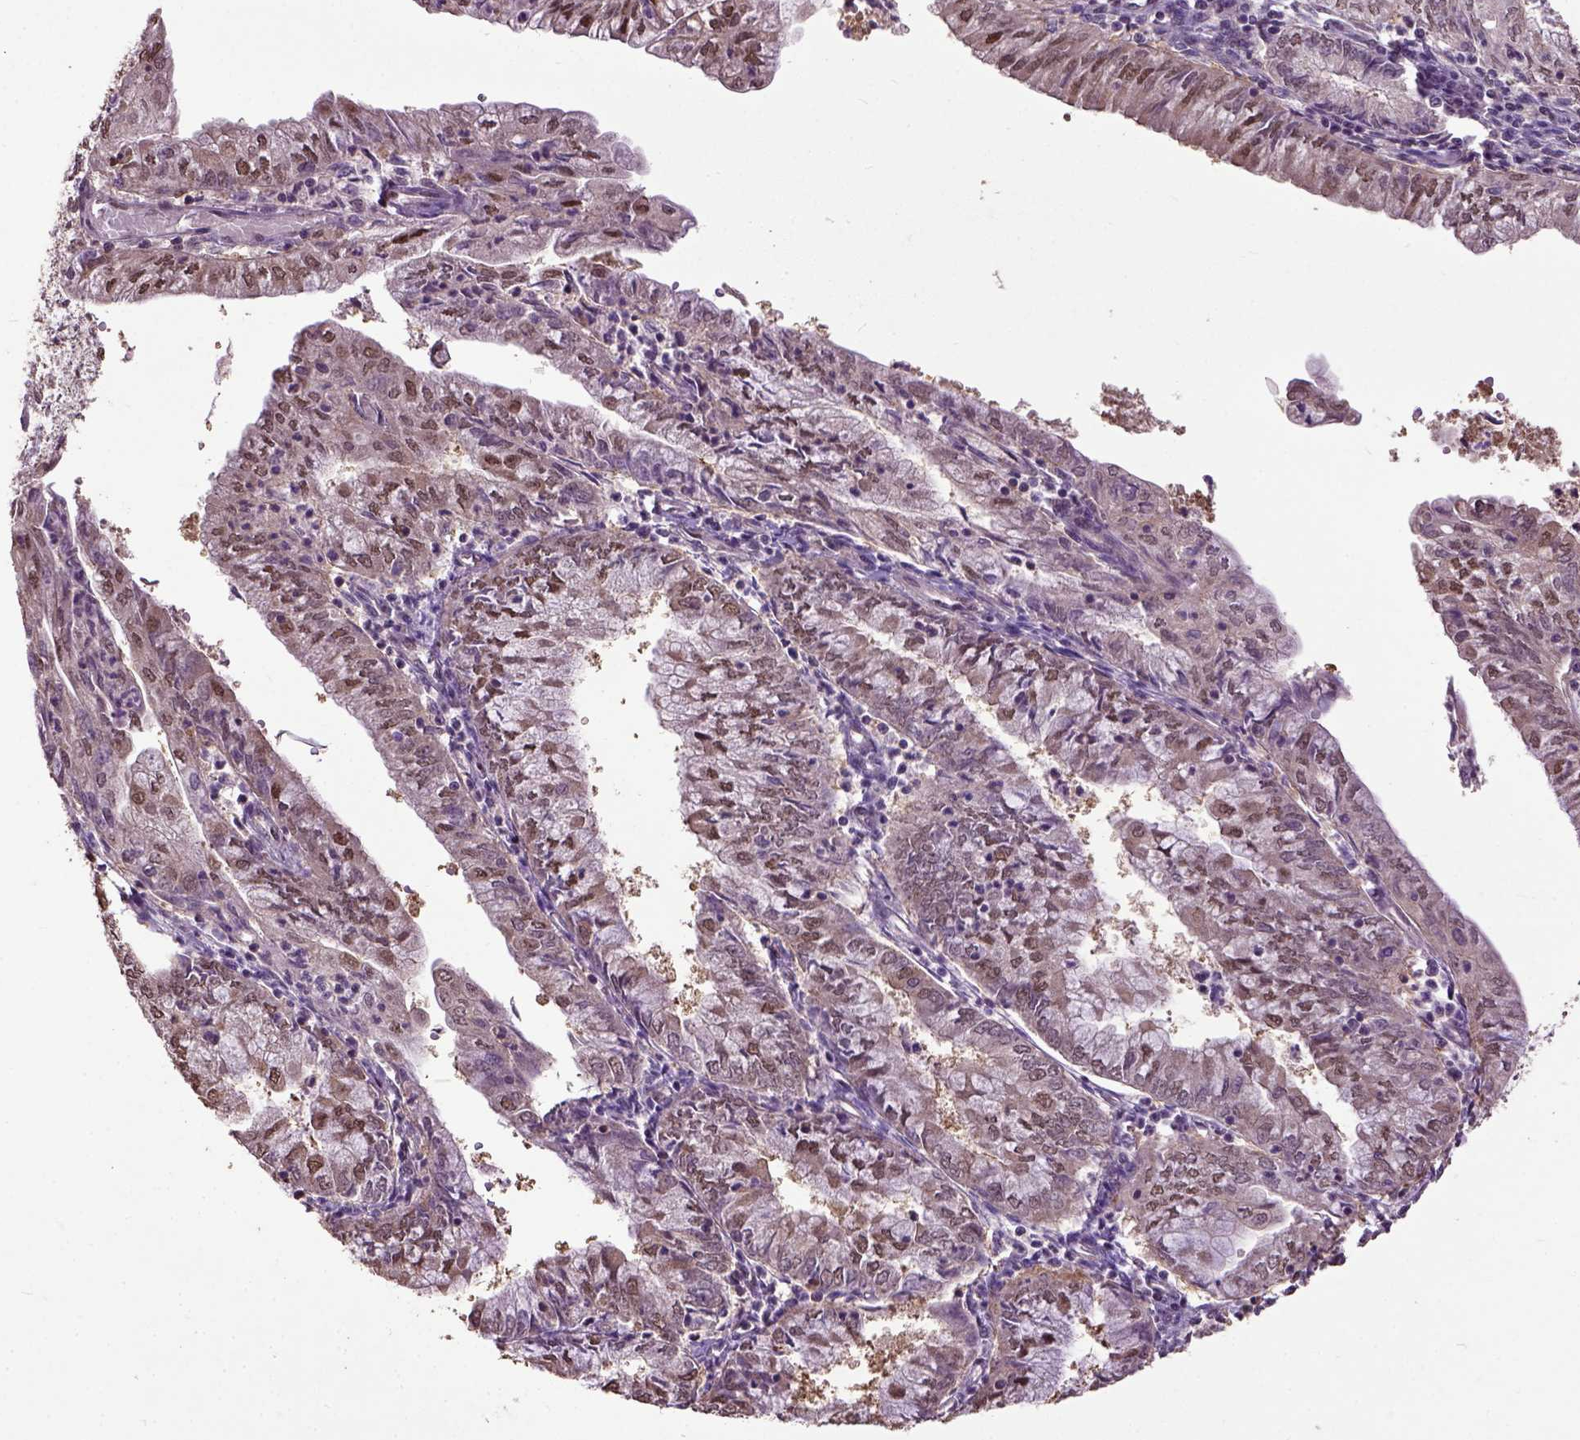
{"staining": {"intensity": "moderate", "quantity": "25%-75%", "location": "nuclear"}, "tissue": "endometrial cancer", "cell_type": "Tumor cells", "image_type": "cancer", "snomed": [{"axis": "morphology", "description": "Adenocarcinoma, NOS"}, {"axis": "topography", "description": "Endometrium"}], "caption": "Immunohistochemical staining of human endometrial adenocarcinoma exhibits moderate nuclear protein positivity in approximately 25%-75% of tumor cells. Using DAB (brown) and hematoxylin (blue) stains, captured at high magnification using brightfield microscopy.", "gene": "UBA3", "patient": {"sex": "female", "age": 55}}